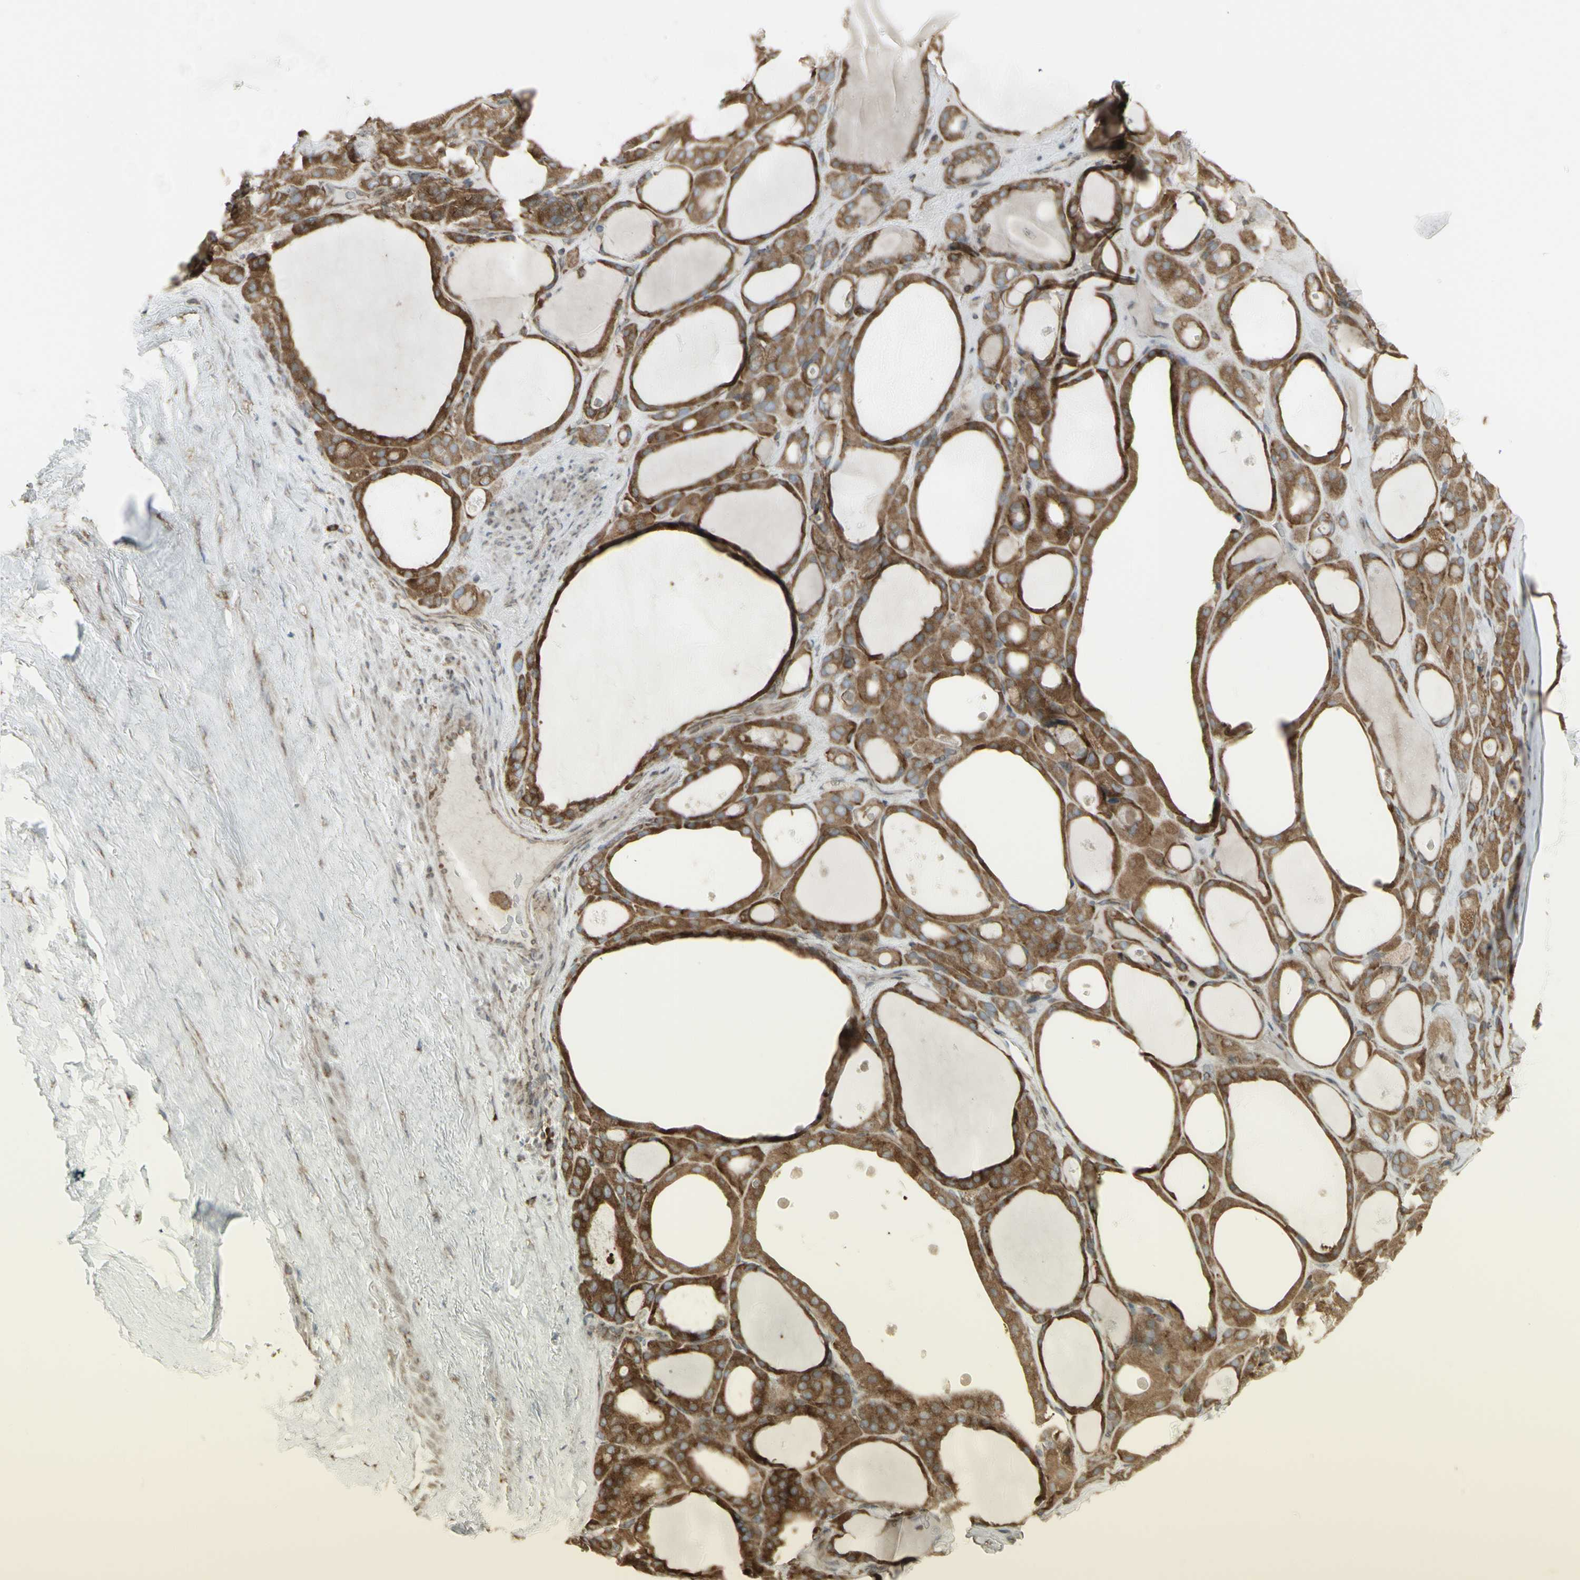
{"staining": {"intensity": "strong", "quantity": ">75%", "location": "cytoplasmic/membranous"}, "tissue": "thyroid gland", "cell_type": "Glandular cells", "image_type": "normal", "snomed": [{"axis": "morphology", "description": "Normal tissue, NOS"}, {"axis": "morphology", "description": "Carcinoma, NOS"}, {"axis": "topography", "description": "Thyroid gland"}], "caption": "A brown stain labels strong cytoplasmic/membranous staining of a protein in glandular cells of benign human thyroid gland.", "gene": "FKBP3", "patient": {"sex": "female", "age": 86}}